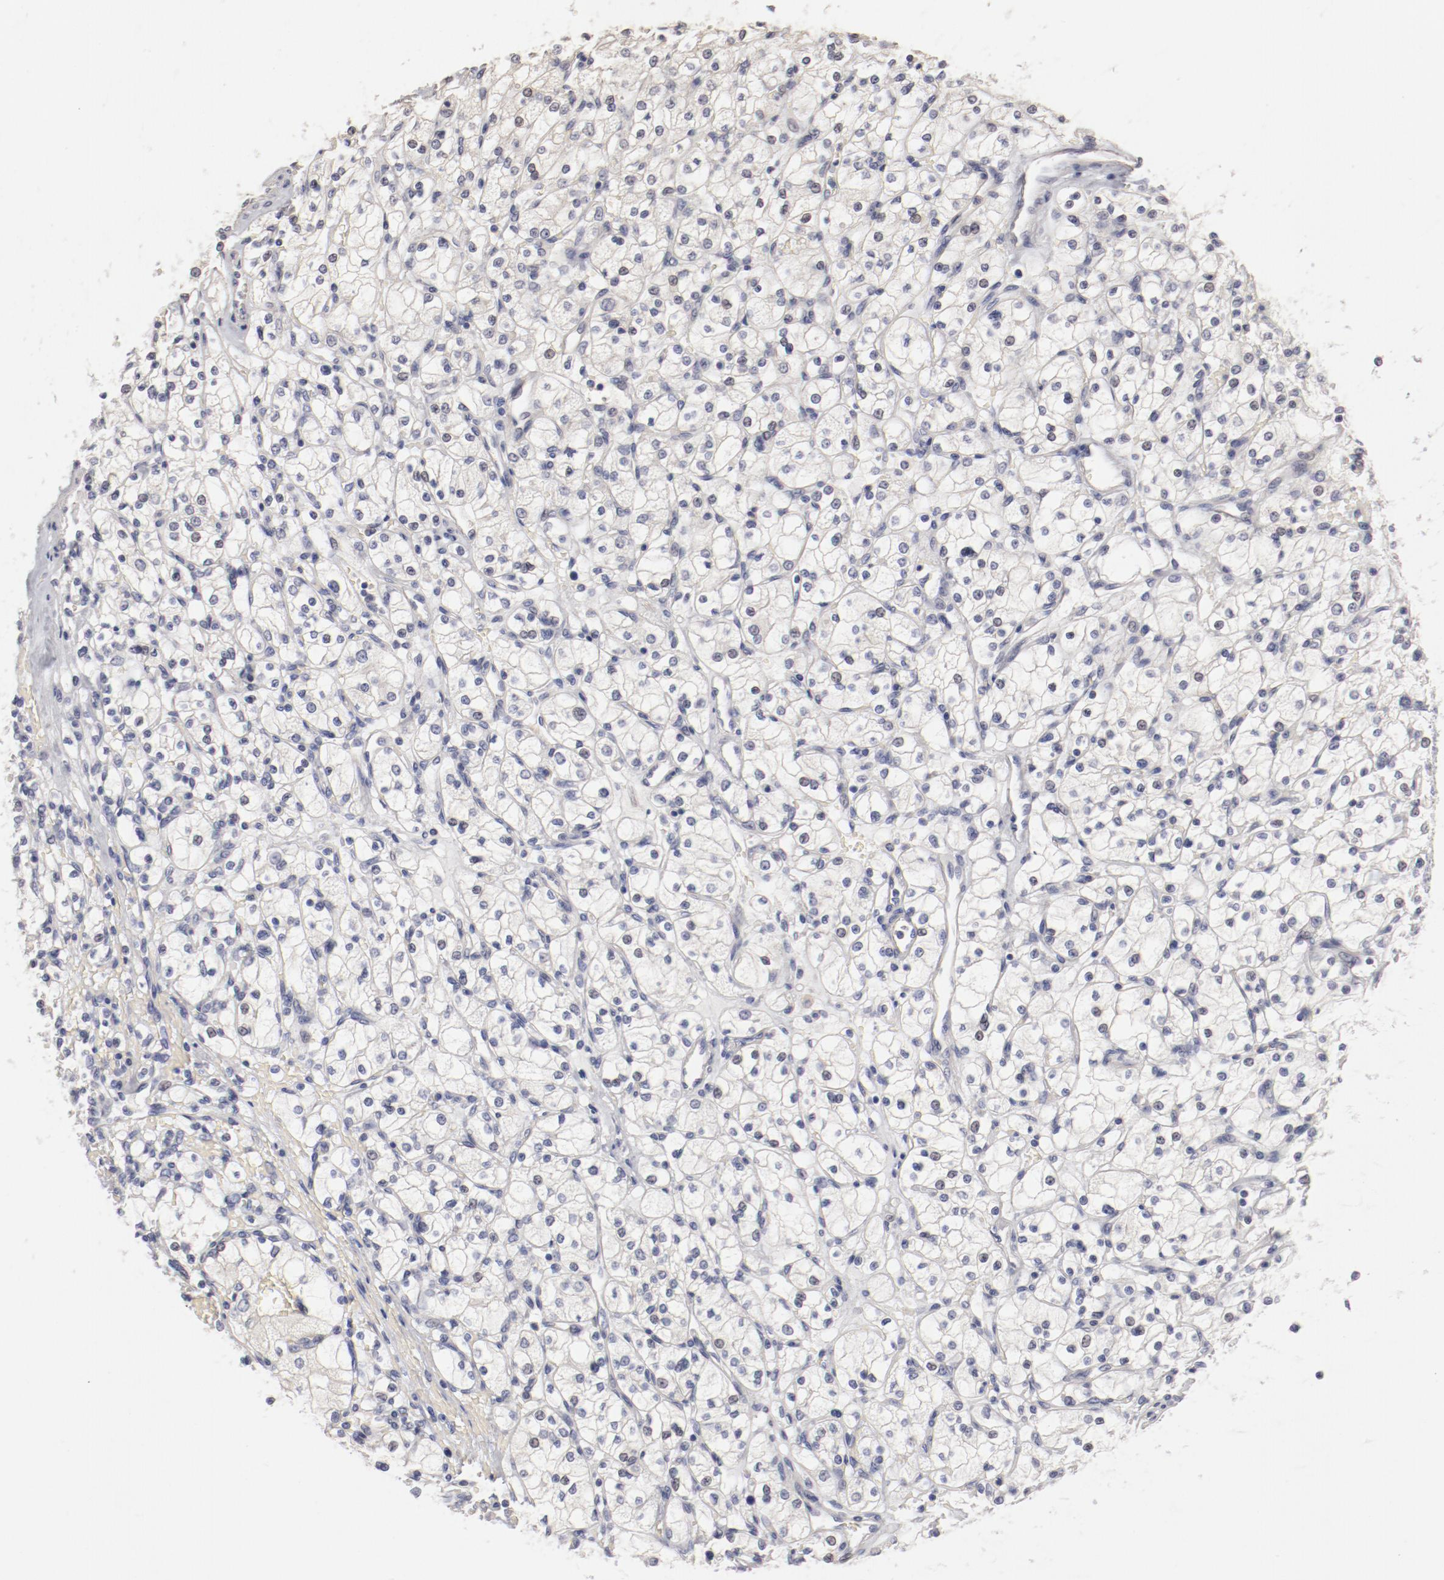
{"staining": {"intensity": "negative", "quantity": "none", "location": "none"}, "tissue": "renal cancer", "cell_type": "Tumor cells", "image_type": "cancer", "snomed": [{"axis": "morphology", "description": "Adenocarcinoma, NOS"}, {"axis": "topography", "description": "Kidney"}], "caption": "Immunohistochemical staining of human renal cancer shows no significant staining in tumor cells.", "gene": "LAX1", "patient": {"sex": "female", "age": 83}}